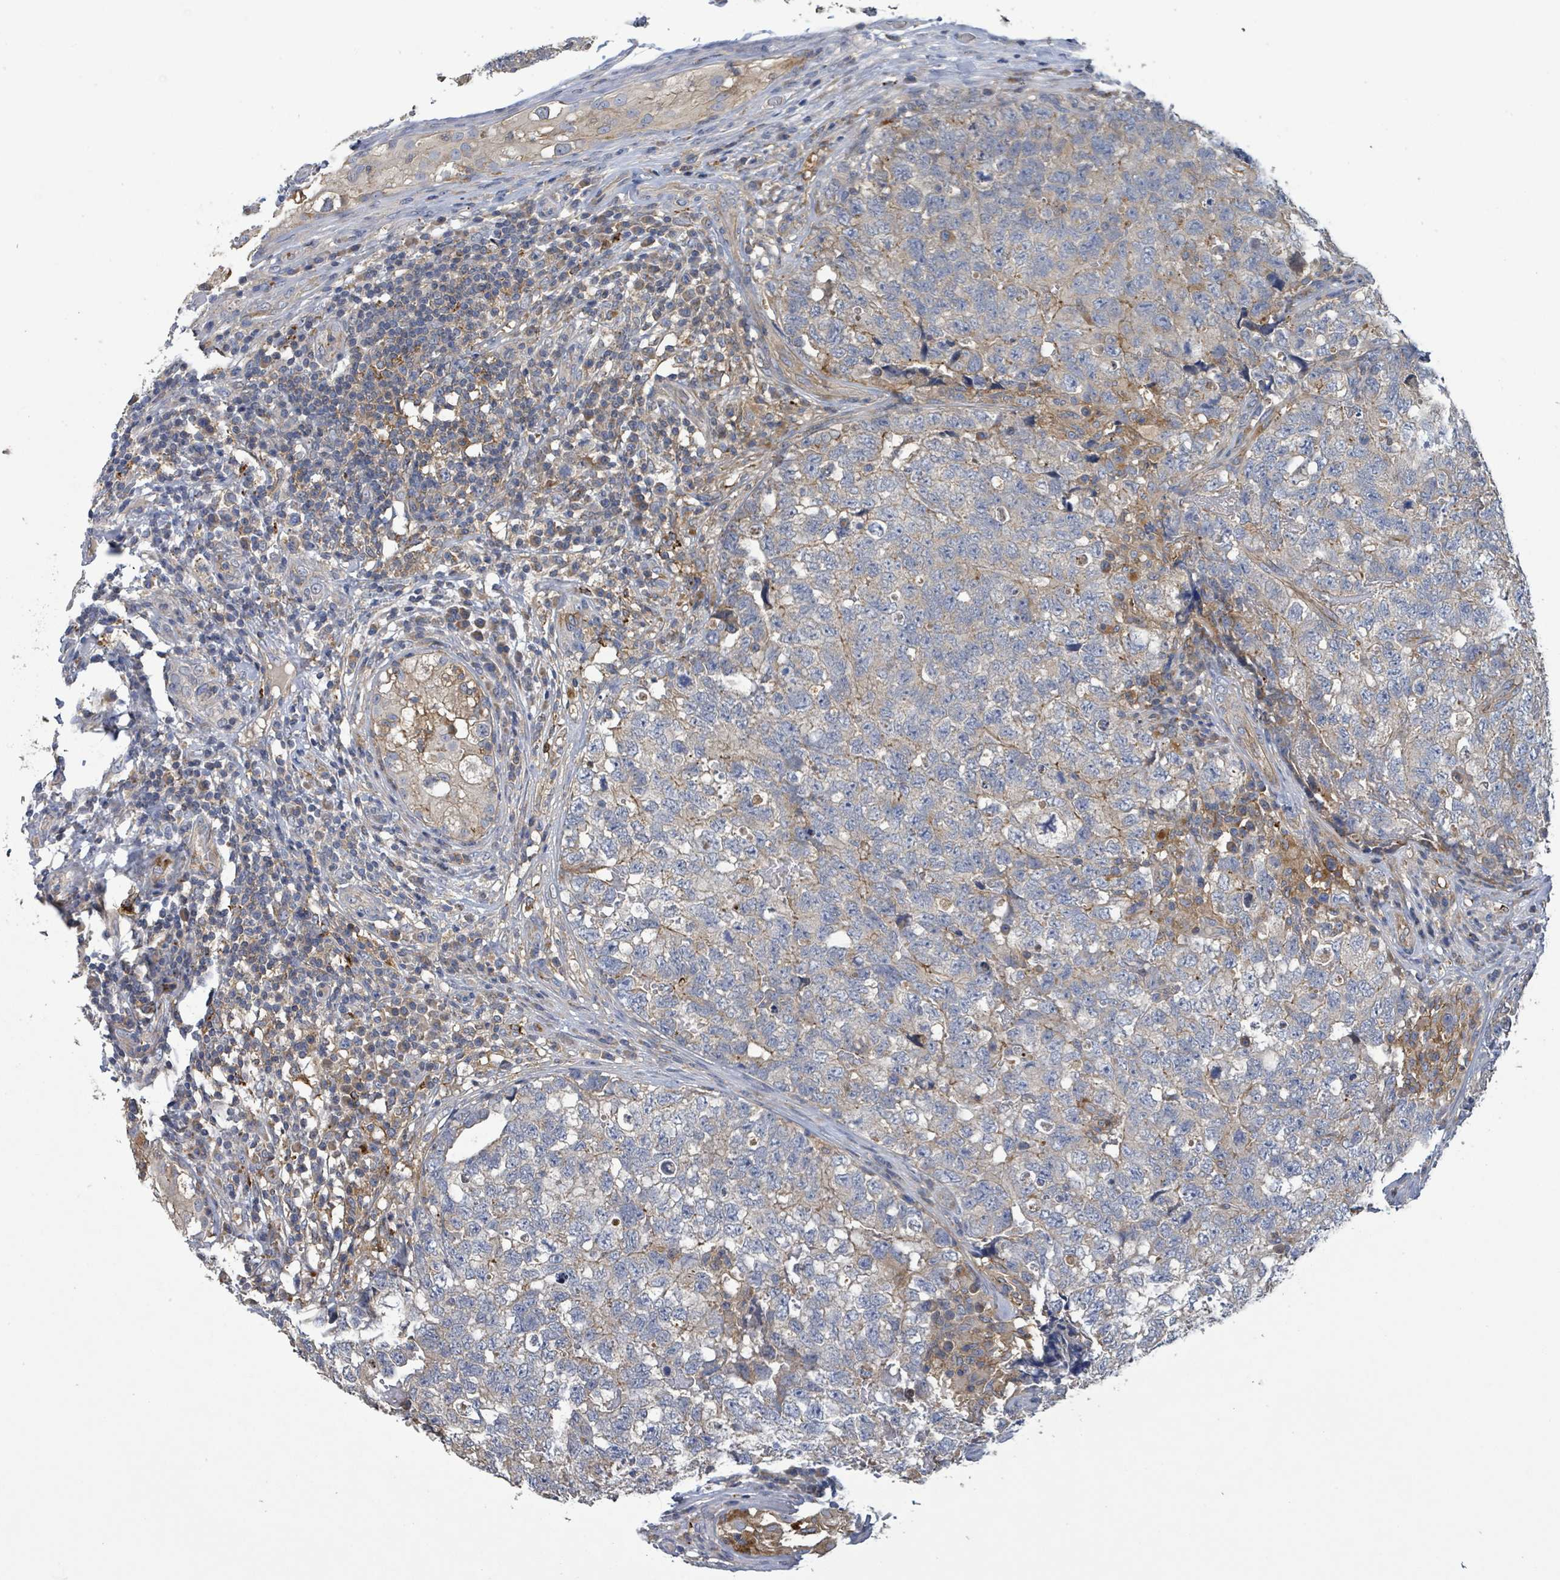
{"staining": {"intensity": "weak", "quantity": "<25%", "location": "cytoplasmic/membranous"}, "tissue": "testis cancer", "cell_type": "Tumor cells", "image_type": "cancer", "snomed": [{"axis": "morphology", "description": "Carcinoma, Embryonal, NOS"}, {"axis": "topography", "description": "Testis"}], "caption": "IHC of human testis embryonal carcinoma demonstrates no staining in tumor cells.", "gene": "PLAAT1", "patient": {"sex": "male", "age": 31}}